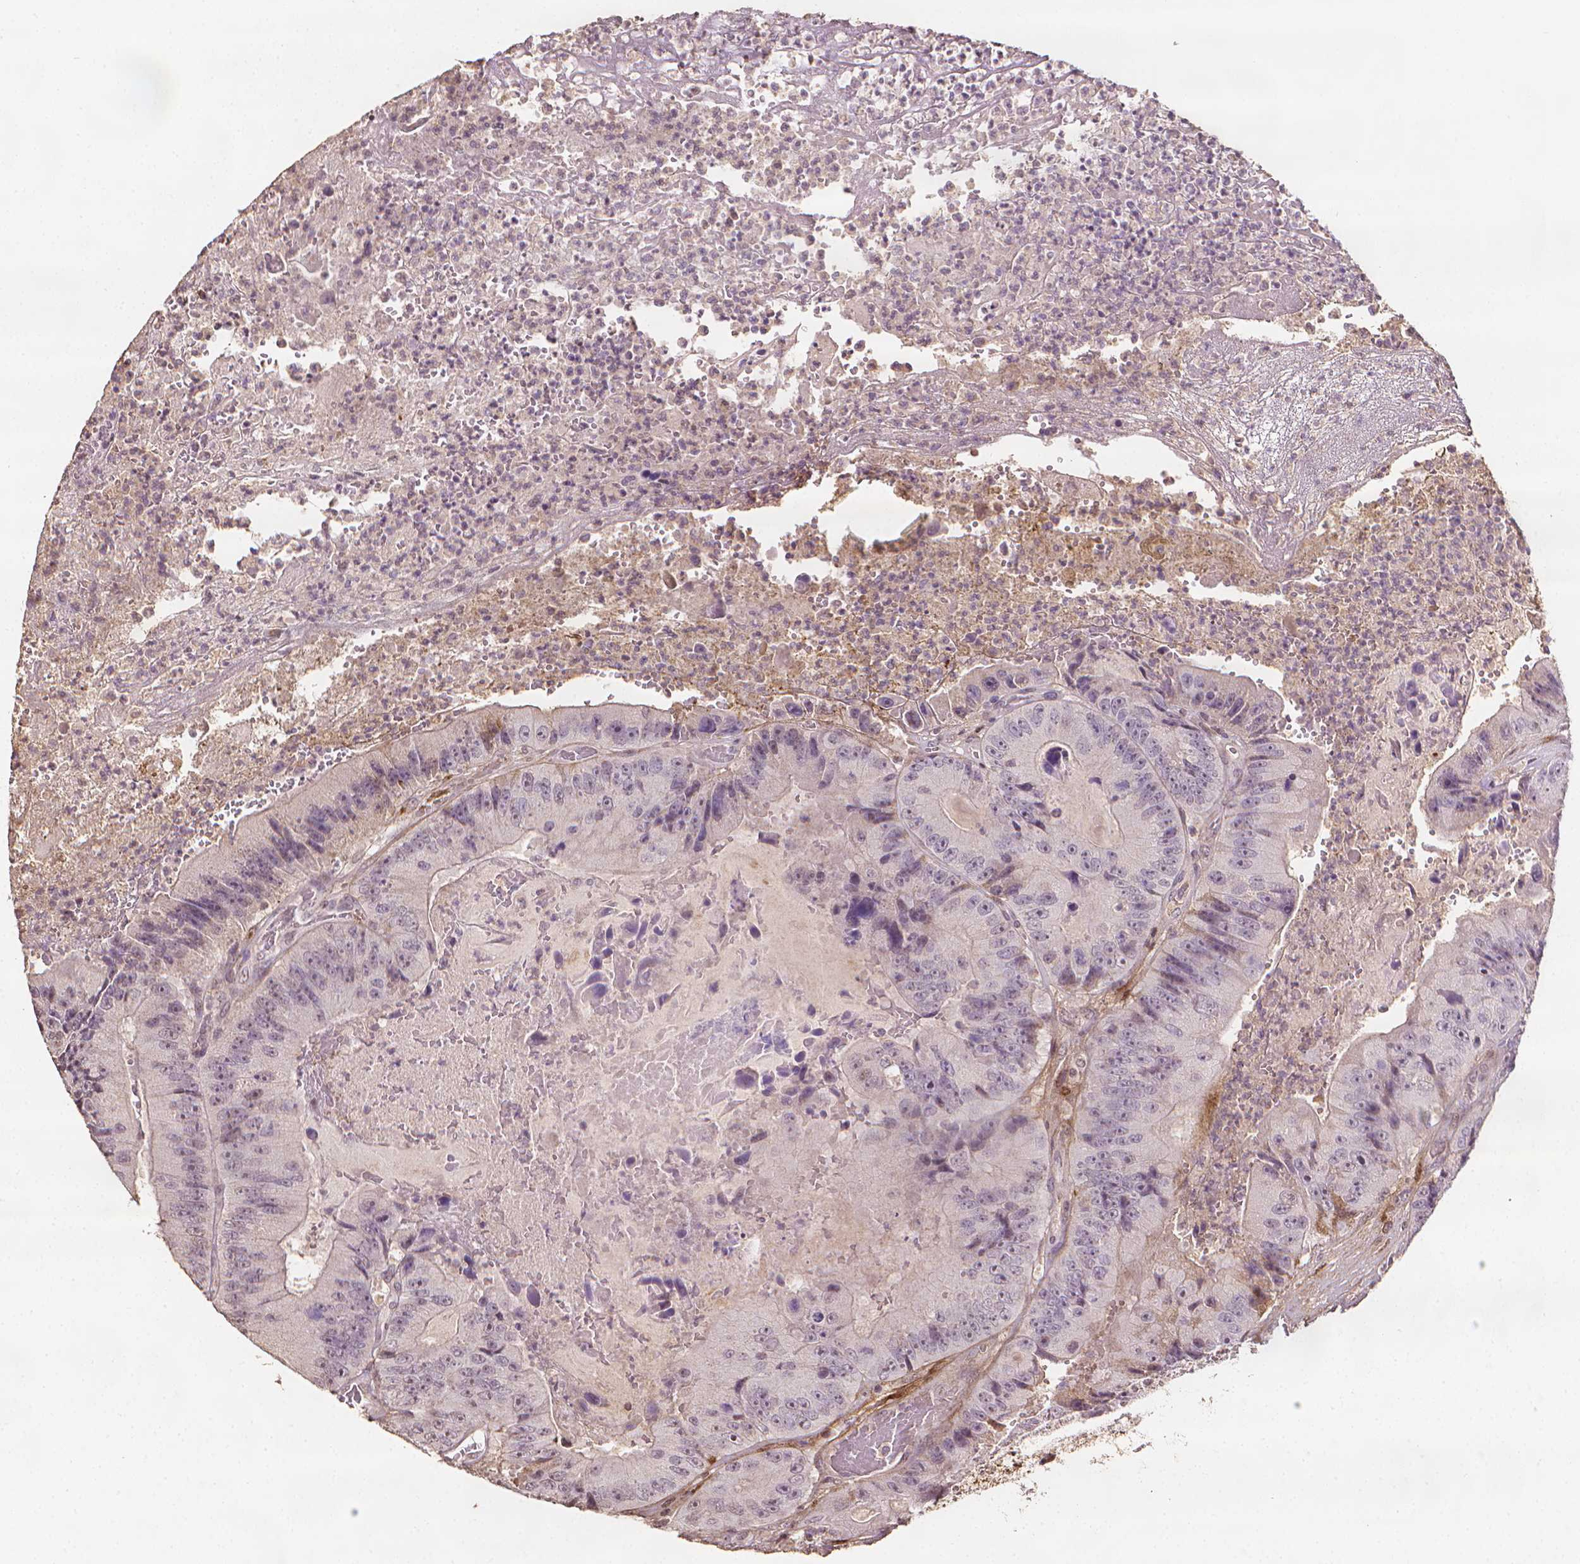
{"staining": {"intensity": "negative", "quantity": "none", "location": "none"}, "tissue": "colorectal cancer", "cell_type": "Tumor cells", "image_type": "cancer", "snomed": [{"axis": "morphology", "description": "Adenocarcinoma, NOS"}, {"axis": "topography", "description": "Colon"}], "caption": "The histopathology image reveals no staining of tumor cells in colorectal adenocarcinoma.", "gene": "DCN", "patient": {"sex": "female", "age": 86}}